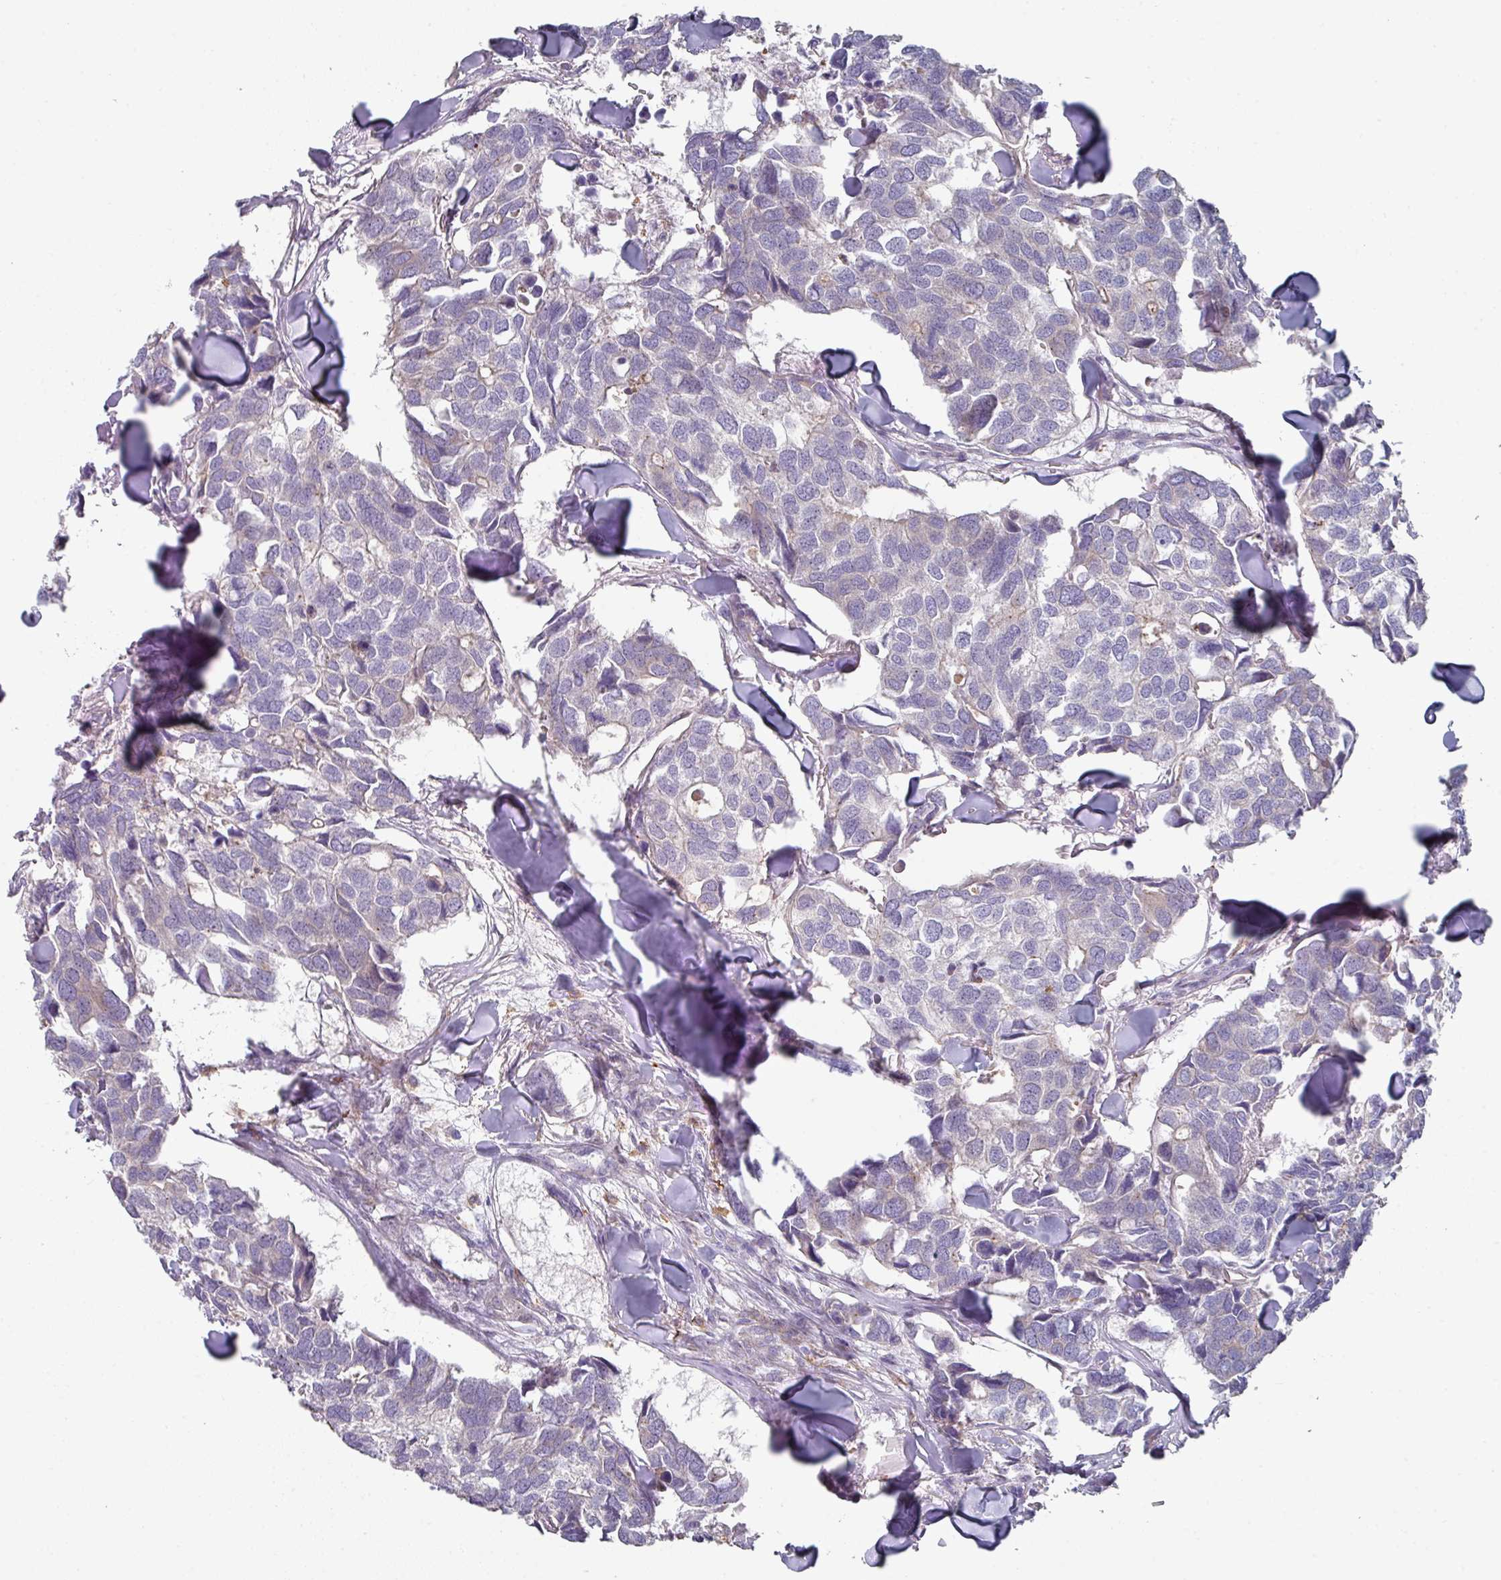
{"staining": {"intensity": "negative", "quantity": "none", "location": "none"}, "tissue": "breast cancer", "cell_type": "Tumor cells", "image_type": "cancer", "snomed": [{"axis": "morphology", "description": "Duct carcinoma"}, {"axis": "topography", "description": "Breast"}], "caption": "High power microscopy histopathology image of an immunohistochemistry (IHC) image of intraductal carcinoma (breast), revealing no significant expression in tumor cells.", "gene": "WSB2", "patient": {"sex": "female", "age": 83}}